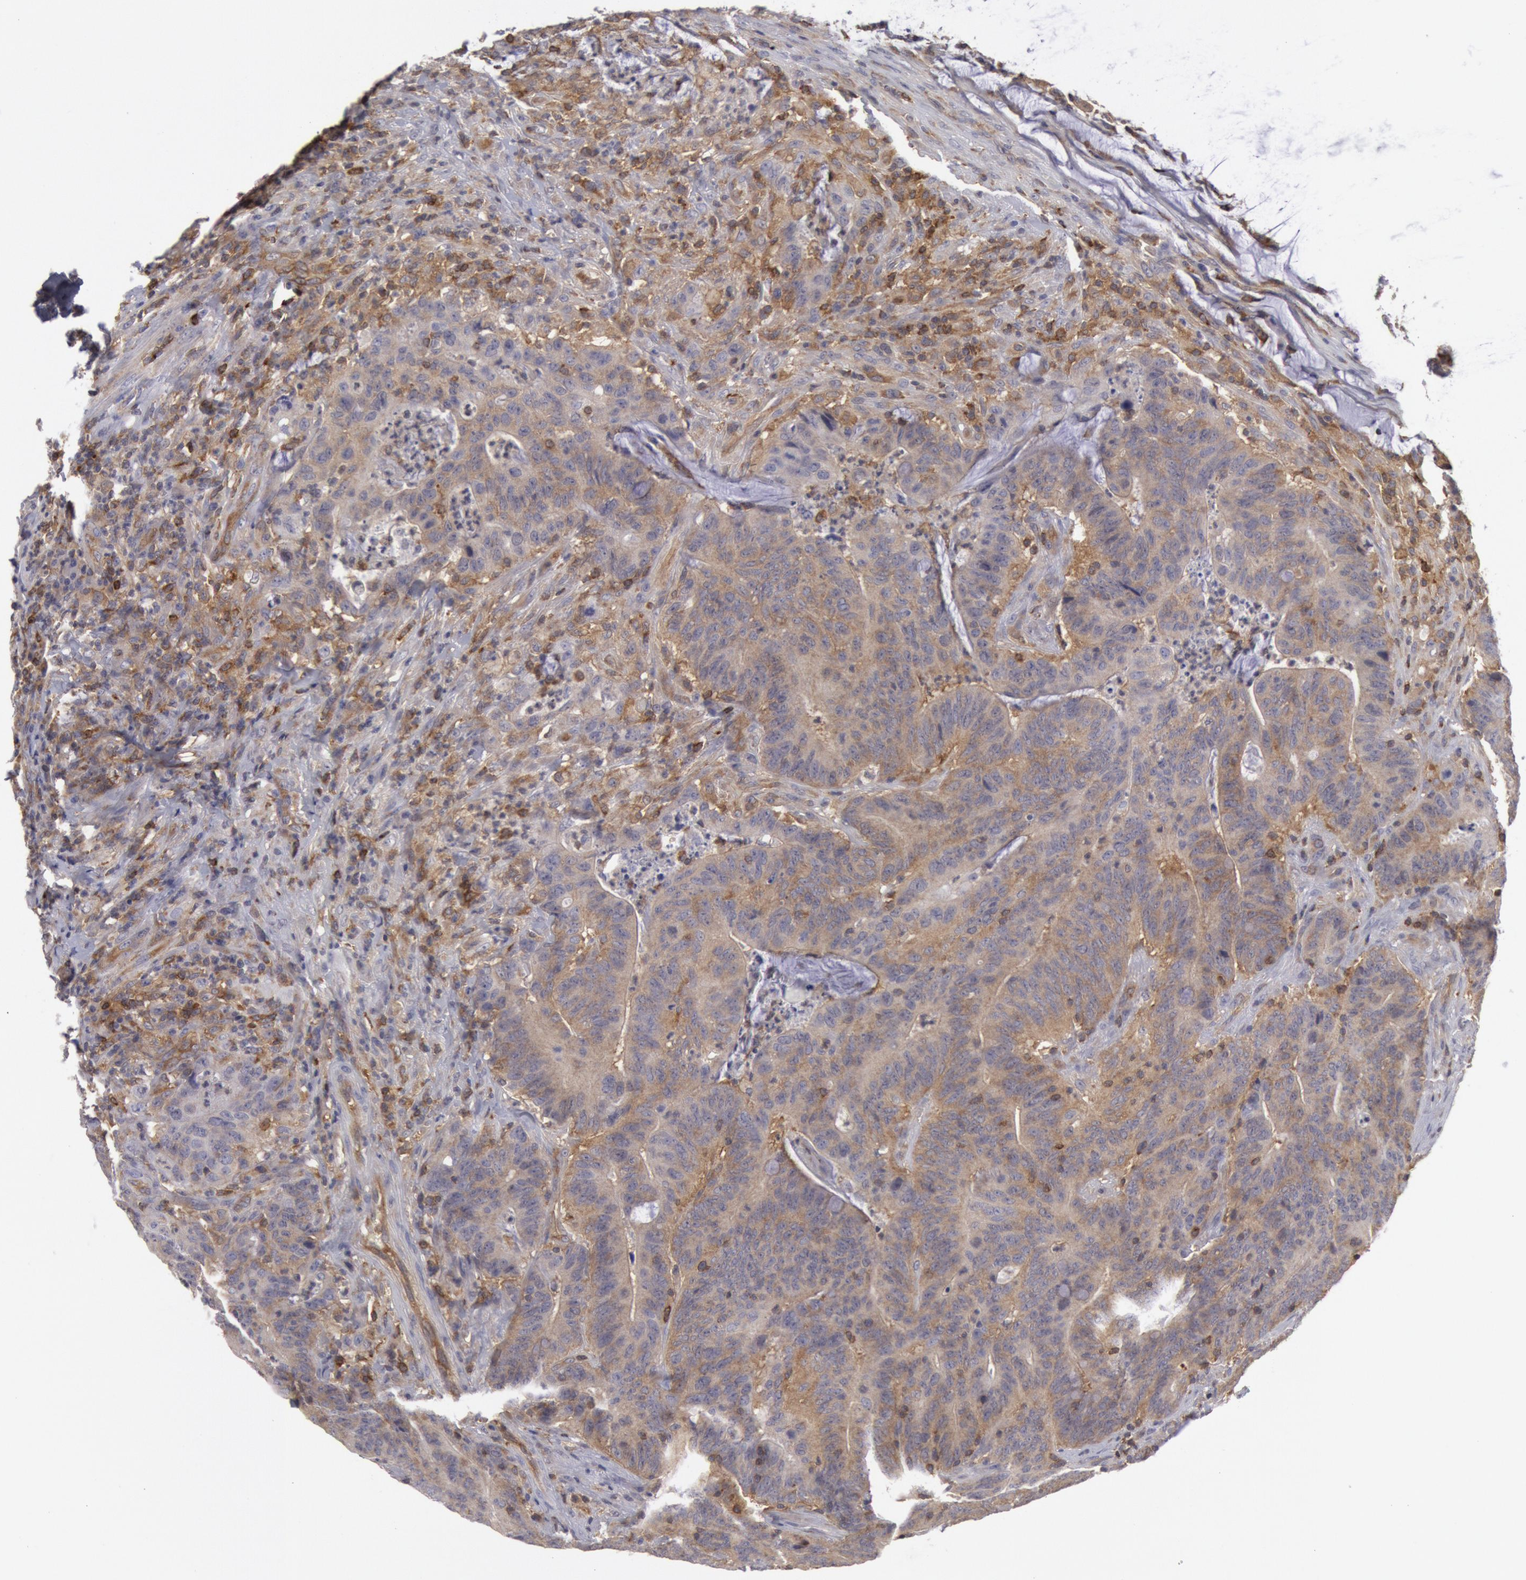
{"staining": {"intensity": "weak", "quantity": ">75%", "location": "cytoplasmic/membranous"}, "tissue": "colorectal cancer", "cell_type": "Tumor cells", "image_type": "cancer", "snomed": [{"axis": "morphology", "description": "Adenocarcinoma, NOS"}, {"axis": "topography", "description": "Colon"}], "caption": "This histopathology image shows colorectal cancer (adenocarcinoma) stained with immunohistochemistry to label a protein in brown. The cytoplasmic/membranous of tumor cells show weak positivity for the protein. Nuclei are counter-stained blue.", "gene": "IKBKB", "patient": {"sex": "male", "age": 54}}